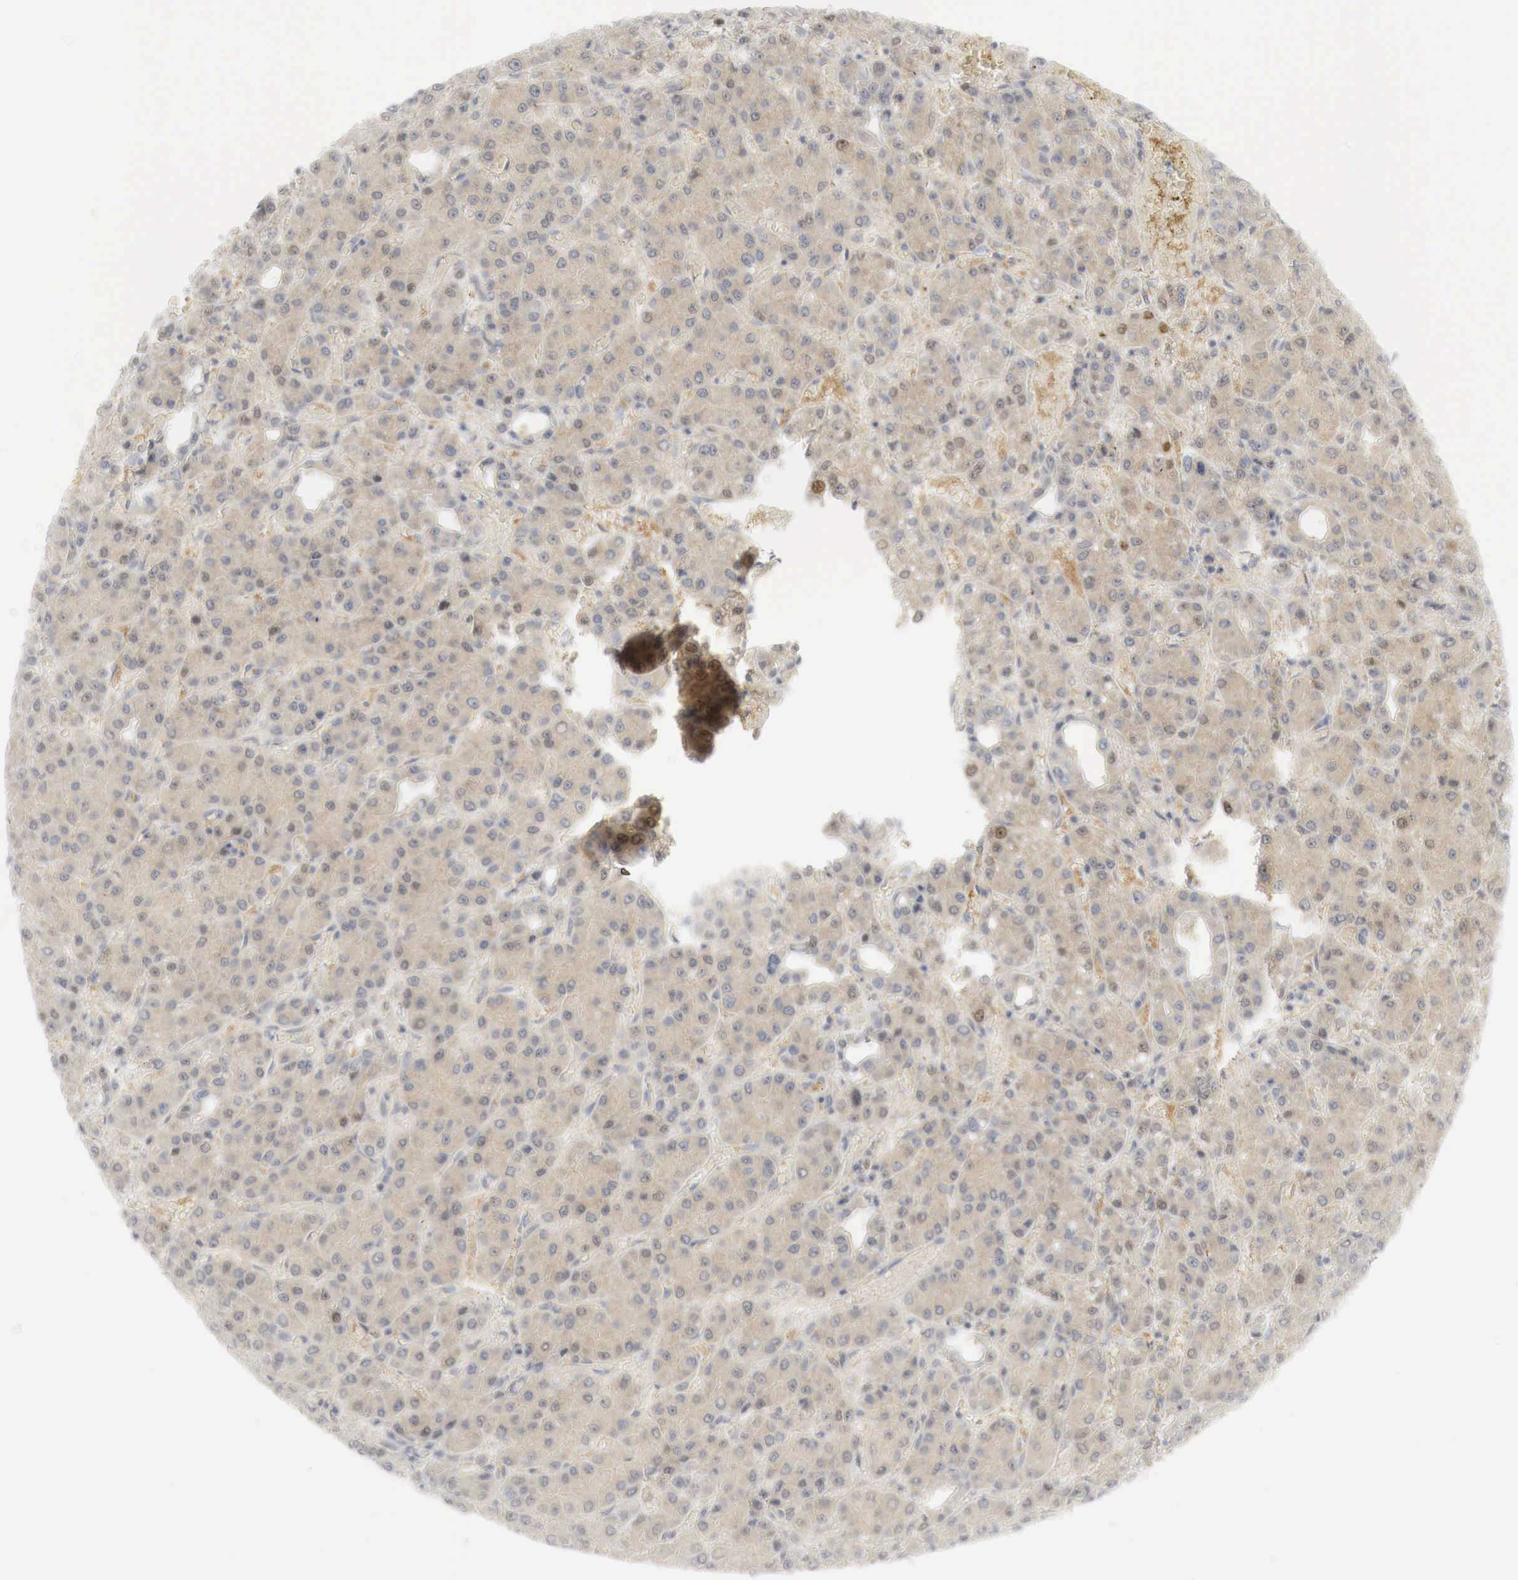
{"staining": {"intensity": "moderate", "quantity": "25%-75%", "location": "cytoplasmic/membranous"}, "tissue": "liver cancer", "cell_type": "Tumor cells", "image_type": "cancer", "snomed": [{"axis": "morphology", "description": "Carcinoma, Hepatocellular, NOS"}, {"axis": "topography", "description": "Liver"}], "caption": "High-magnification brightfield microscopy of hepatocellular carcinoma (liver) stained with DAB (3,3'-diaminobenzidine) (brown) and counterstained with hematoxylin (blue). tumor cells exhibit moderate cytoplasmic/membranous staining is seen in about25%-75% of cells.", "gene": "MYC", "patient": {"sex": "male", "age": 69}}